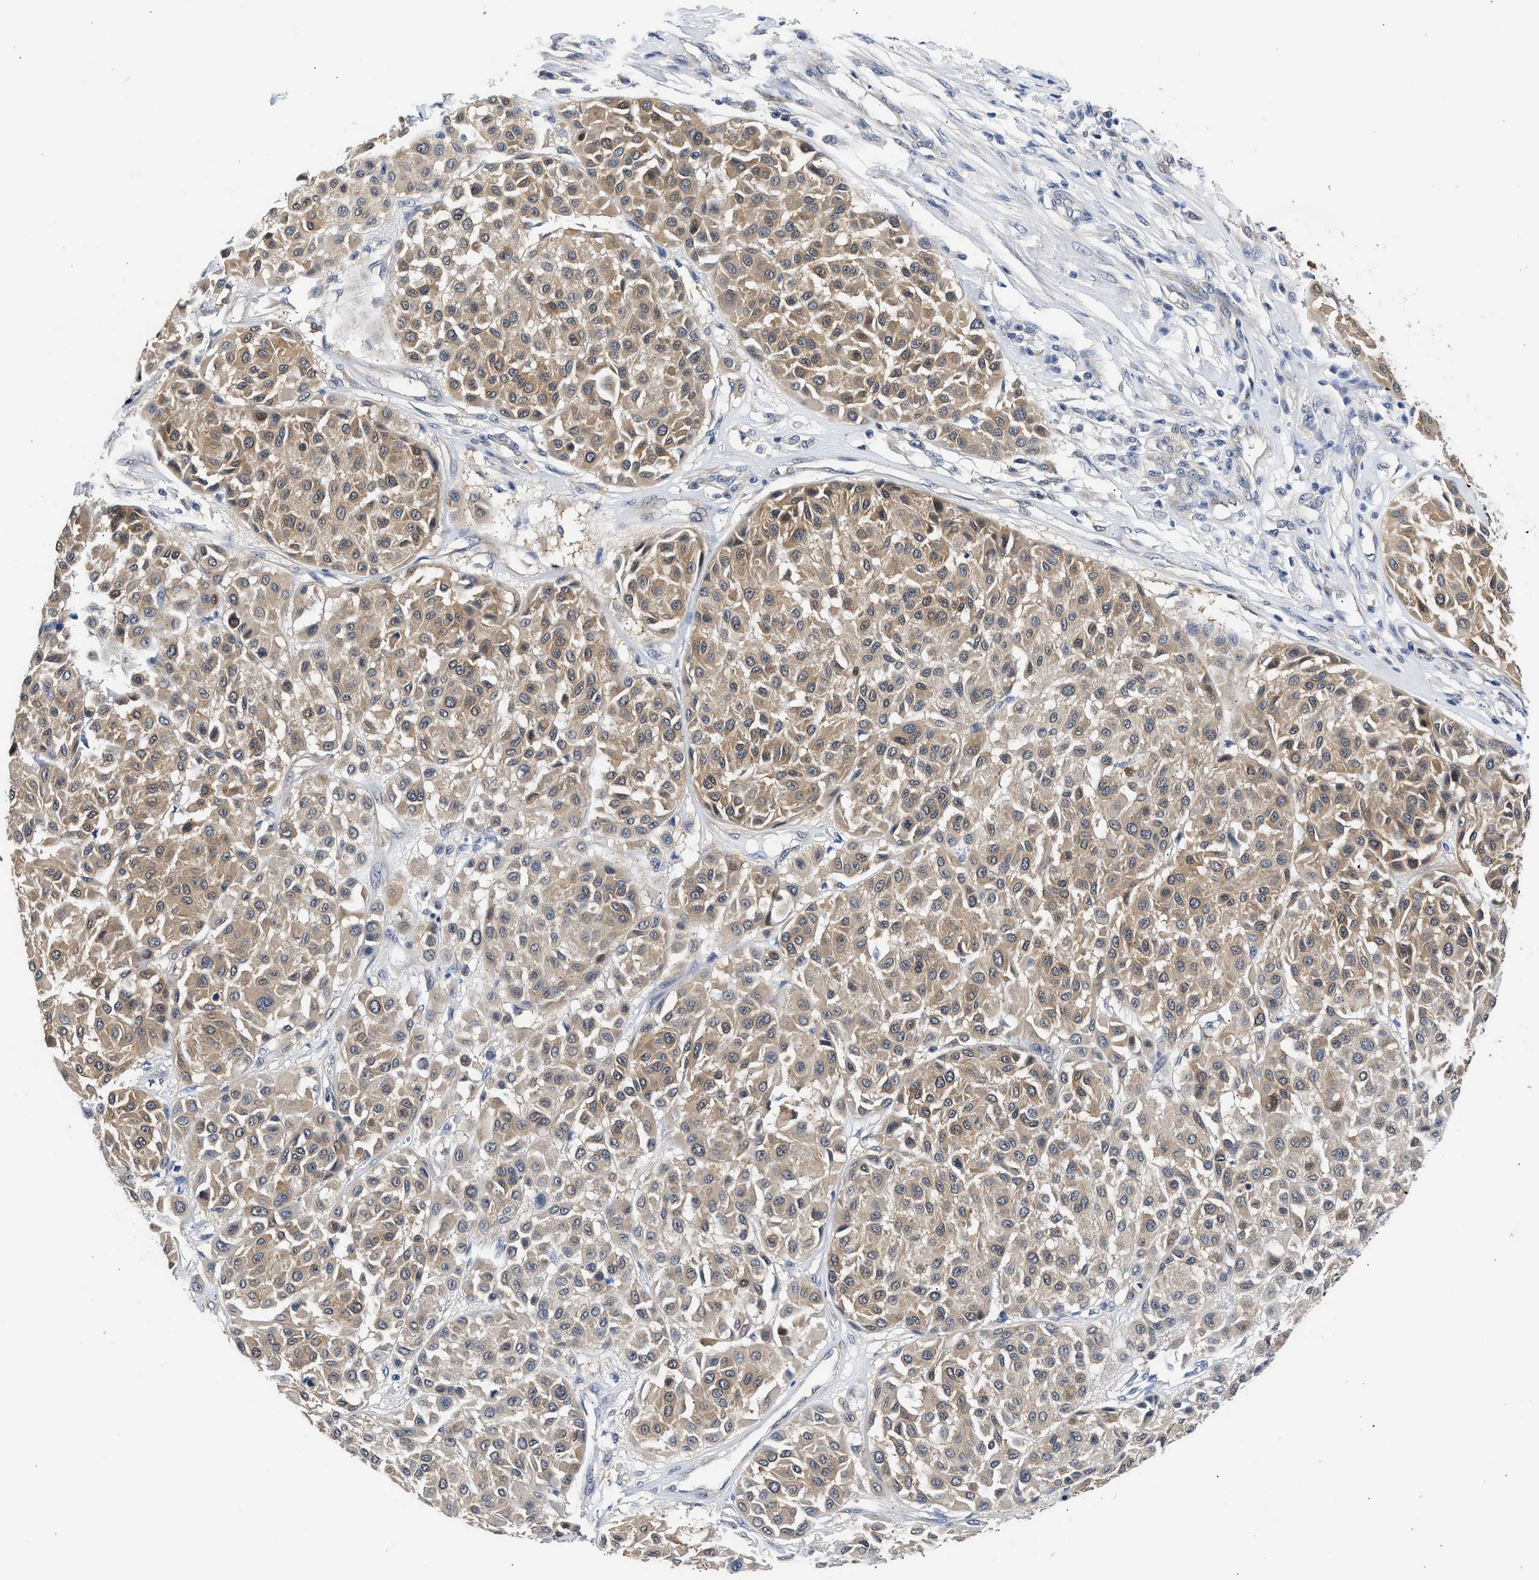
{"staining": {"intensity": "weak", "quantity": ">75%", "location": "cytoplasmic/membranous"}, "tissue": "melanoma", "cell_type": "Tumor cells", "image_type": "cancer", "snomed": [{"axis": "morphology", "description": "Malignant melanoma, Metastatic site"}, {"axis": "topography", "description": "Soft tissue"}], "caption": "A high-resolution histopathology image shows immunohistochemistry staining of malignant melanoma (metastatic site), which displays weak cytoplasmic/membranous expression in approximately >75% of tumor cells.", "gene": "XPO5", "patient": {"sex": "male", "age": 41}}